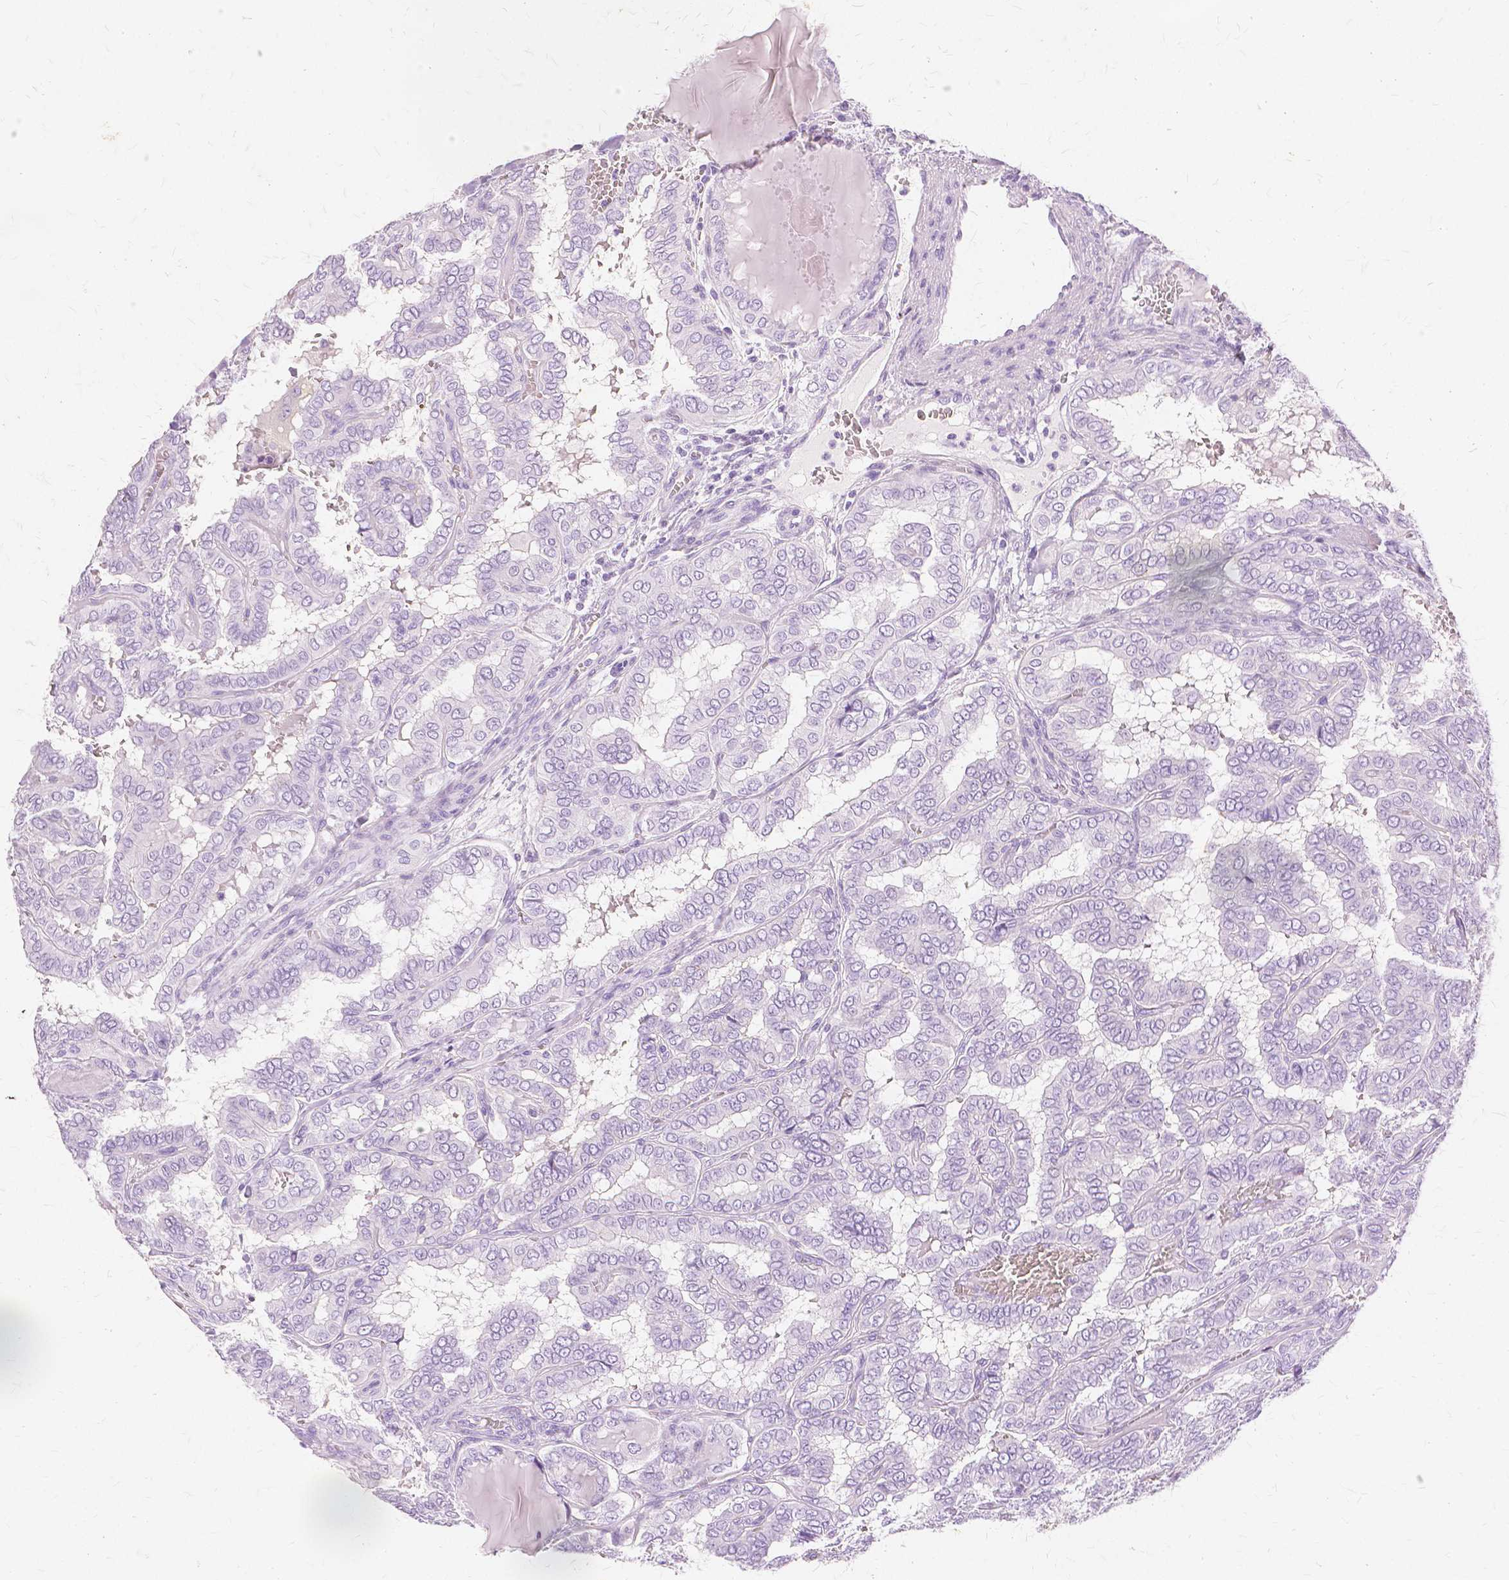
{"staining": {"intensity": "negative", "quantity": "none", "location": "none"}, "tissue": "thyroid cancer", "cell_type": "Tumor cells", "image_type": "cancer", "snomed": [{"axis": "morphology", "description": "Papillary adenocarcinoma, NOS"}, {"axis": "topography", "description": "Thyroid gland"}], "caption": "High power microscopy histopathology image of an IHC micrograph of papillary adenocarcinoma (thyroid), revealing no significant staining in tumor cells.", "gene": "TGM1", "patient": {"sex": "female", "age": 46}}